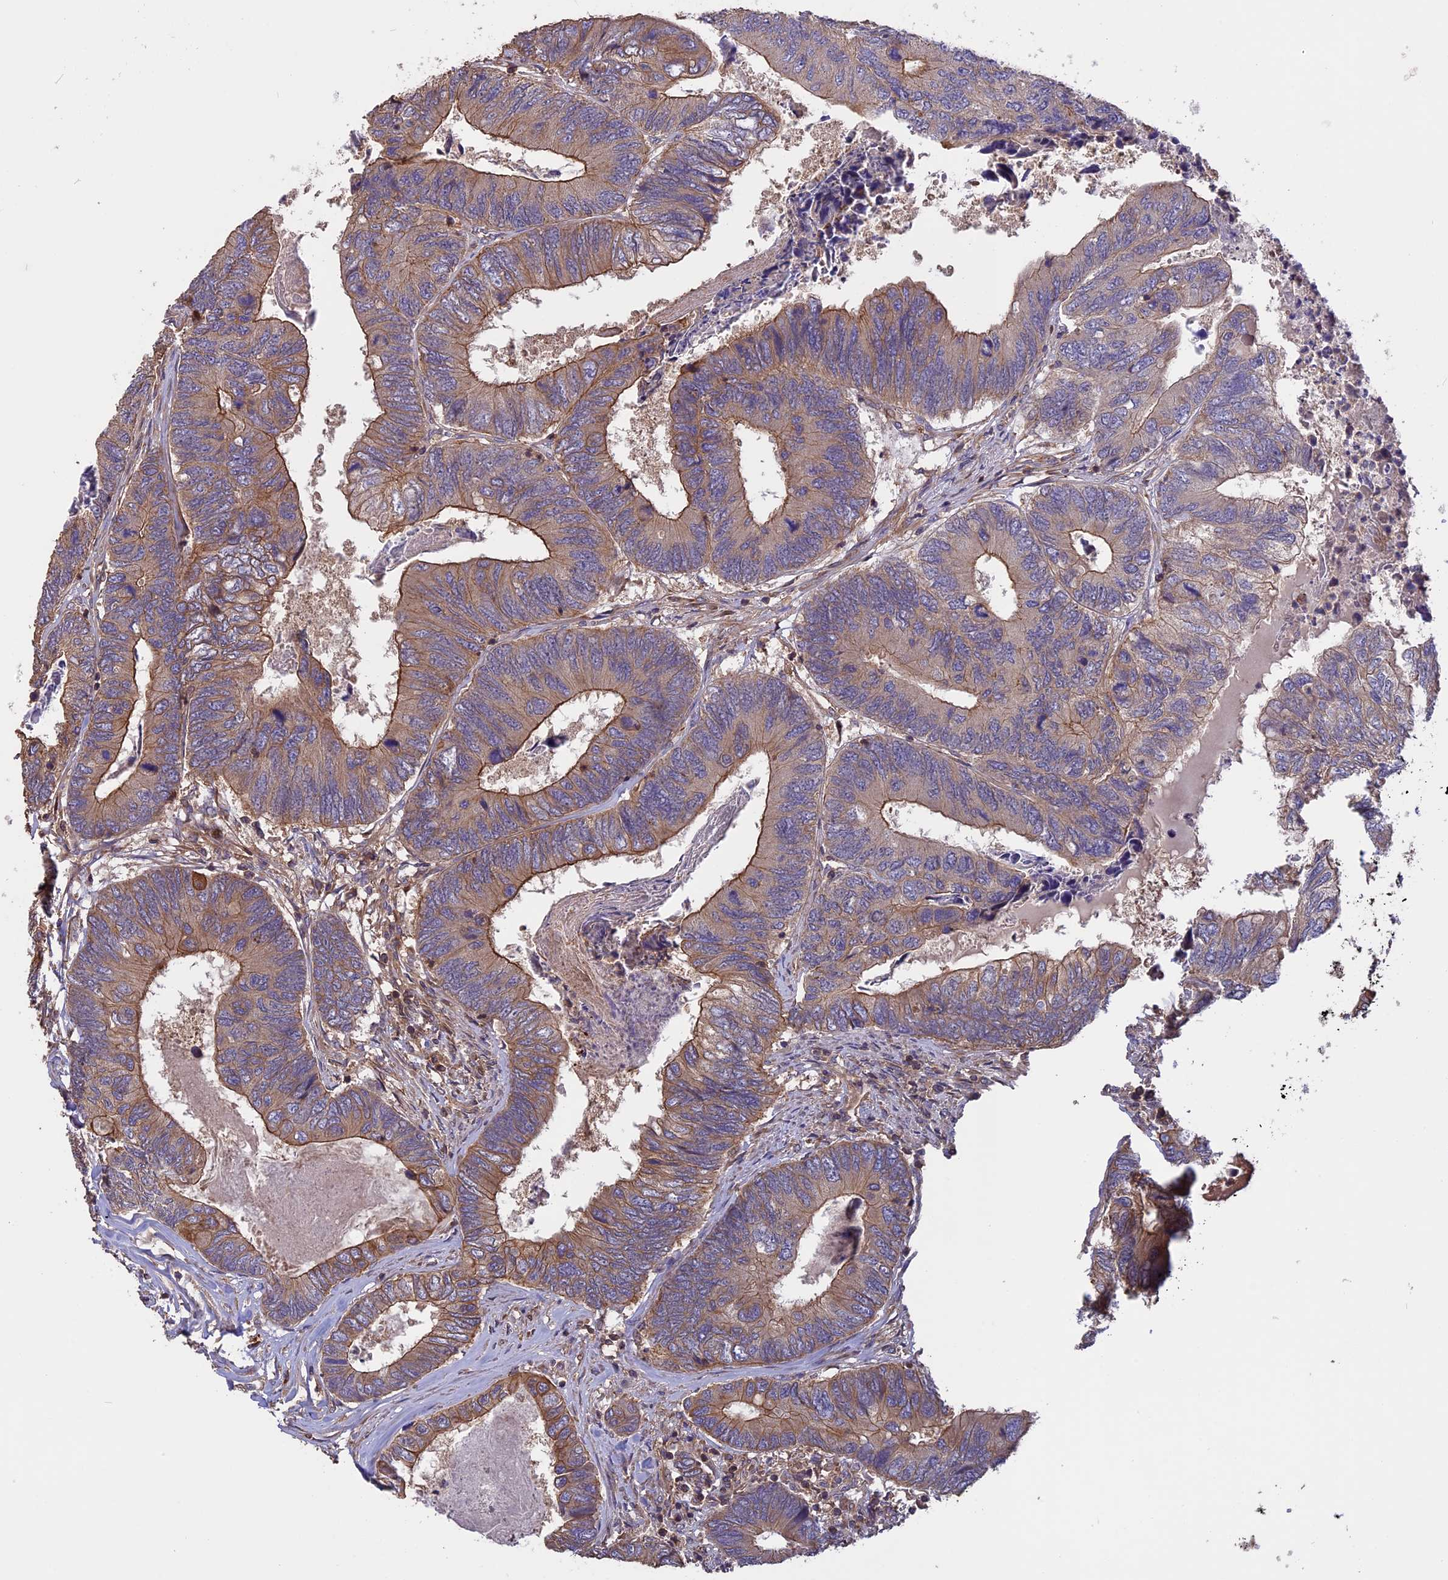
{"staining": {"intensity": "moderate", "quantity": "25%-75%", "location": "cytoplasmic/membranous"}, "tissue": "colorectal cancer", "cell_type": "Tumor cells", "image_type": "cancer", "snomed": [{"axis": "morphology", "description": "Adenocarcinoma, NOS"}, {"axis": "topography", "description": "Colon"}], "caption": "About 25%-75% of tumor cells in human colorectal cancer demonstrate moderate cytoplasmic/membranous protein expression as visualized by brown immunohistochemical staining.", "gene": "GAS8", "patient": {"sex": "female", "age": 67}}